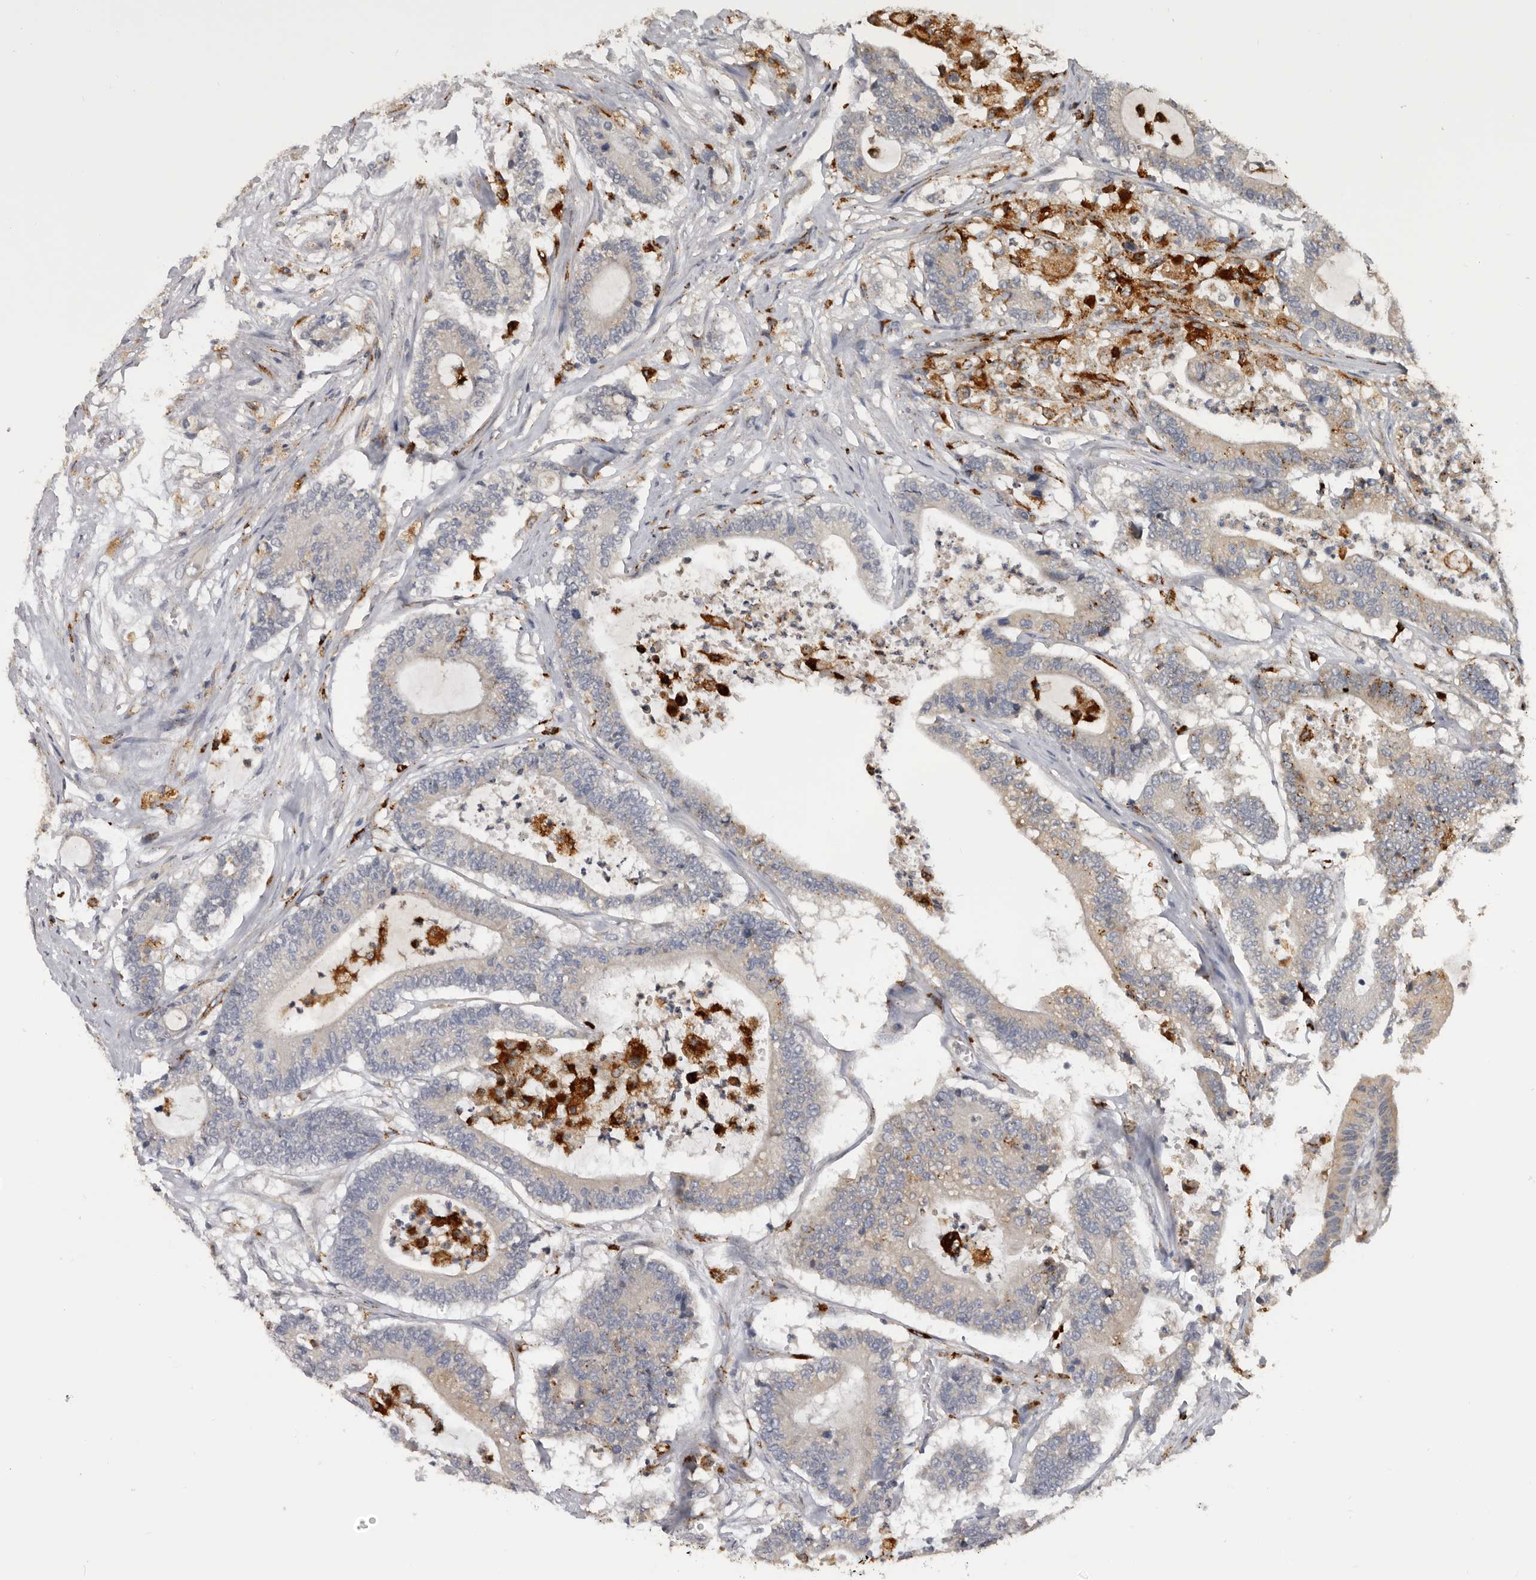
{"staining": {"intensity": "moderate", "quantity": "<25%", "location": "cytoplasmic/membranous"}, "tissue": "colorectal cancer", "cell_type": "Tumor cells", "image_type": "cancer", "snomed": [{"axis": "morphology", "description": "Adenocarcinoma, NOS"}, {"axis": "topography", "description": "Colon"}], "caption": "Colorectal cancer tissue exhibits moderate cytoplasmic/membranous positivity in about <25% of tumor cells", "gene": "DAP", "patient": {"sex": "female", "age": 84}}